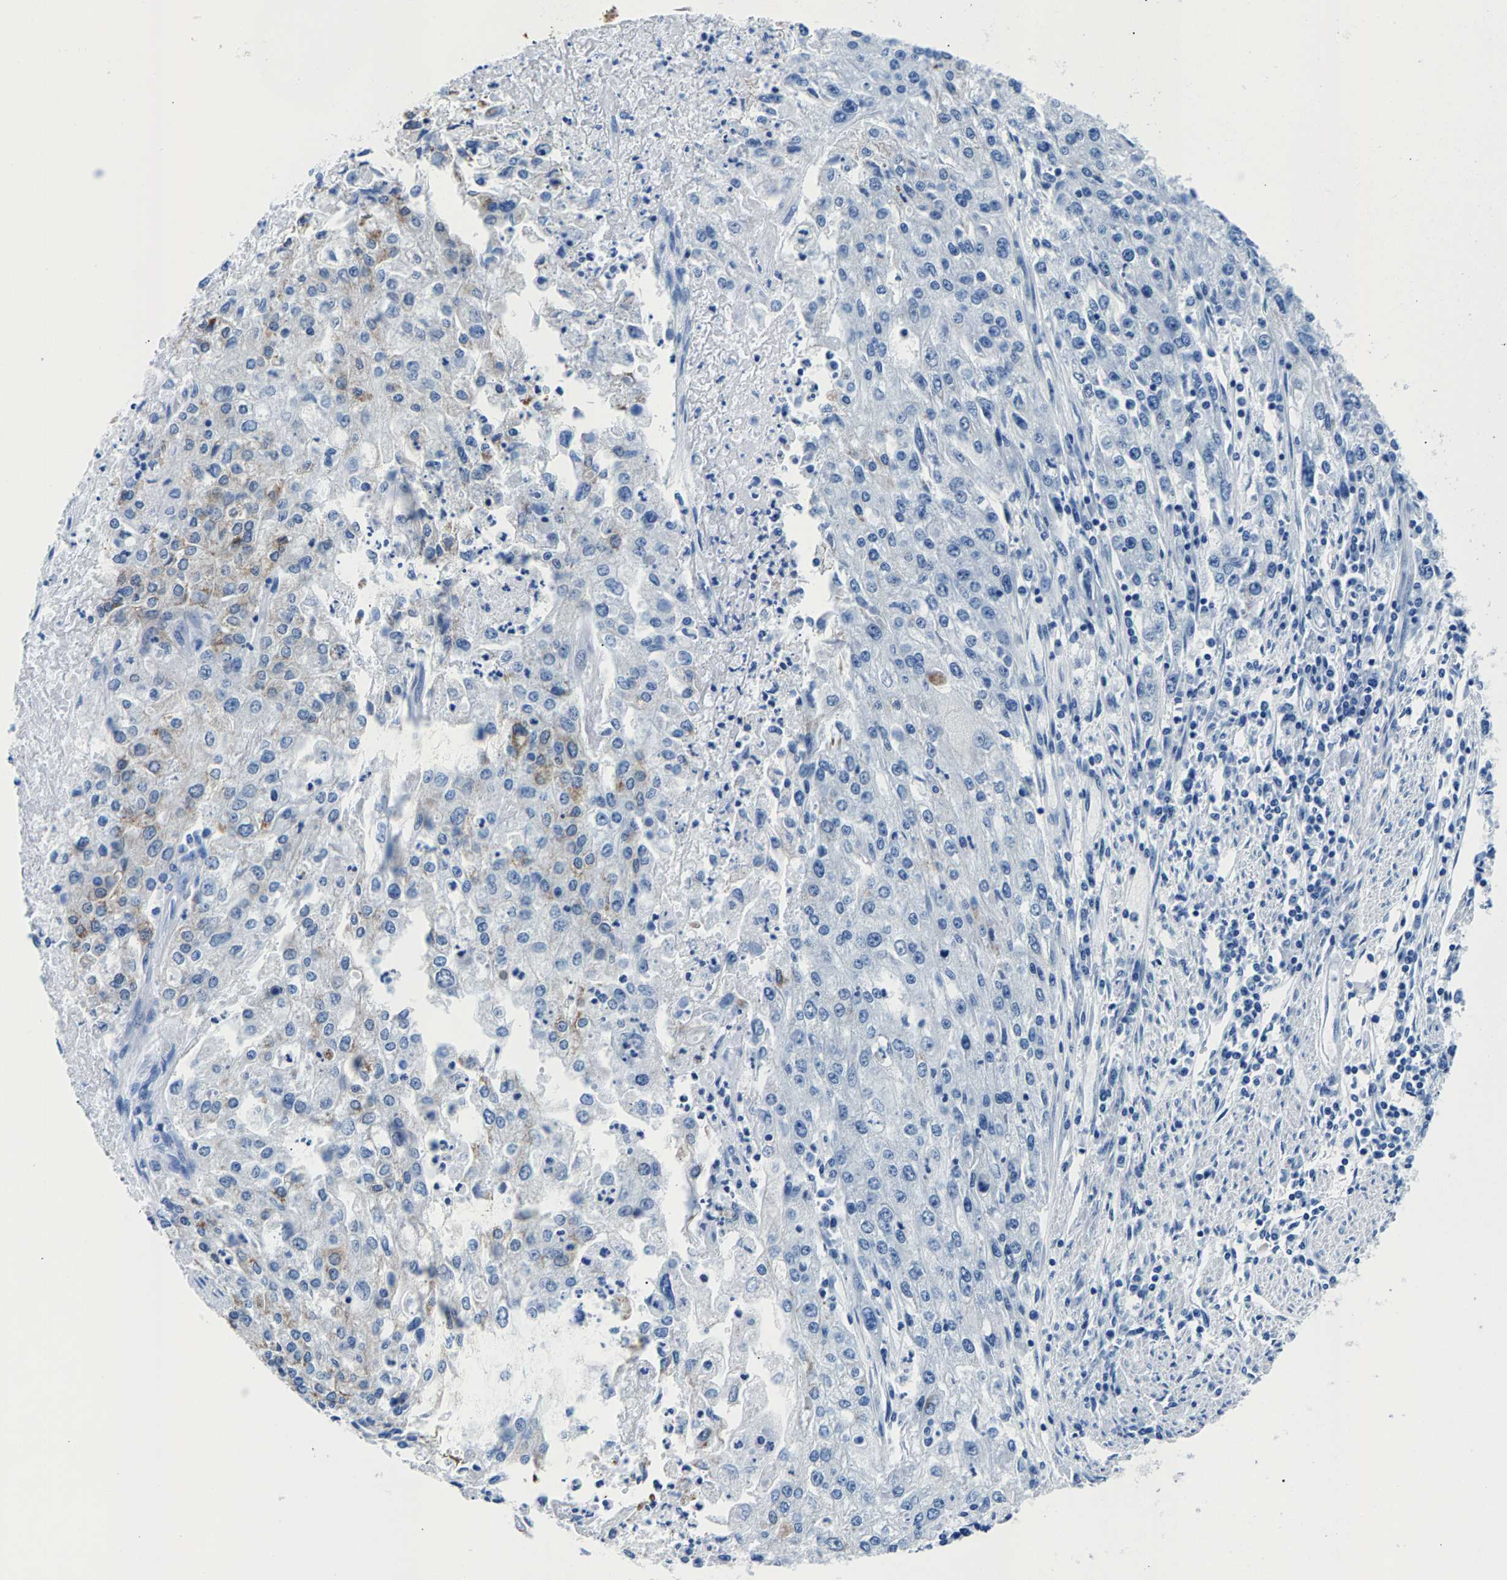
{"staining": {"intensity": "weak", "quantity": "<25%", "location": "cytoplasmic/membranous"}, "tissue": "endometrial cancer", "cell_type": "Tumor cells", "image_type": "cancer", "snomed": [{"axis": "morphology", "description": "Adenocarcinoma, NOS"}, {"axis": "topography", "description": "Endometrium"}], "caption": "Human adenocarcinoma (endometrial) stained for a protein using immunohistochemistry demonstrates no staining in tumor cells.", "gene": "CPS1", "patient": {"sex": "female", "age": 49}}